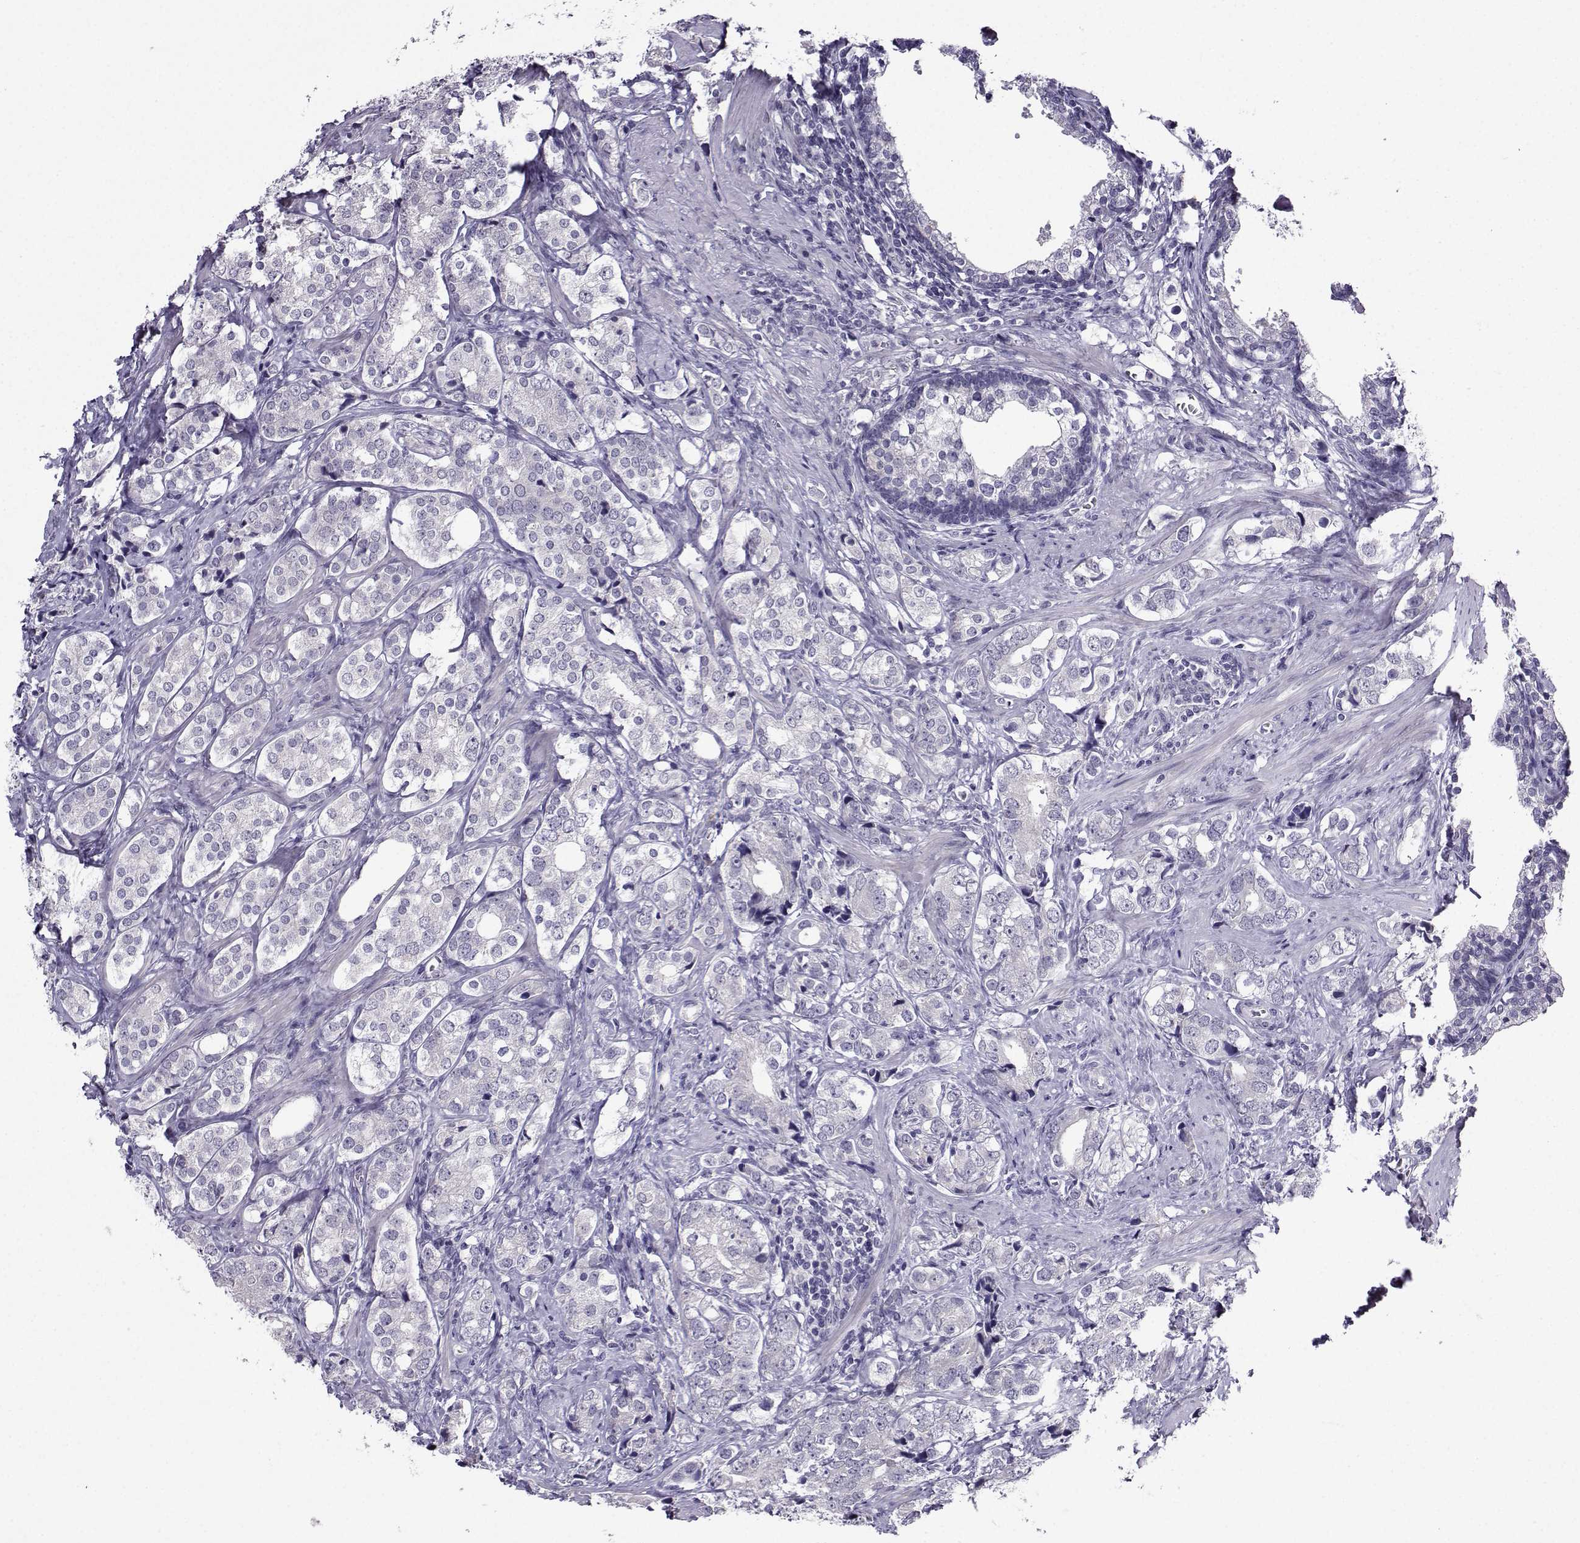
{"staining": {"intensity": "negative", "quantity": "none", "location": "none"}, "tissue": "prostate cancer", "cell_type": "Tumor cells", "image_type": "cancer", "snomed": [{"axis": "morphology", "description": "Adenocarcinoma, NOS"}, {"axis": "topography", "description": "Prostate and seminal vesicle, NOS"}], "caption": "Immunohistochemistry (IHC) photomicrograph of neoplastic tissue: prostate adenocarcinoma stained with DAB displays no significant protein expression in tumor cells.", "gene": "CRYBB1", "patient": {"sex": "male", "age": 63}}